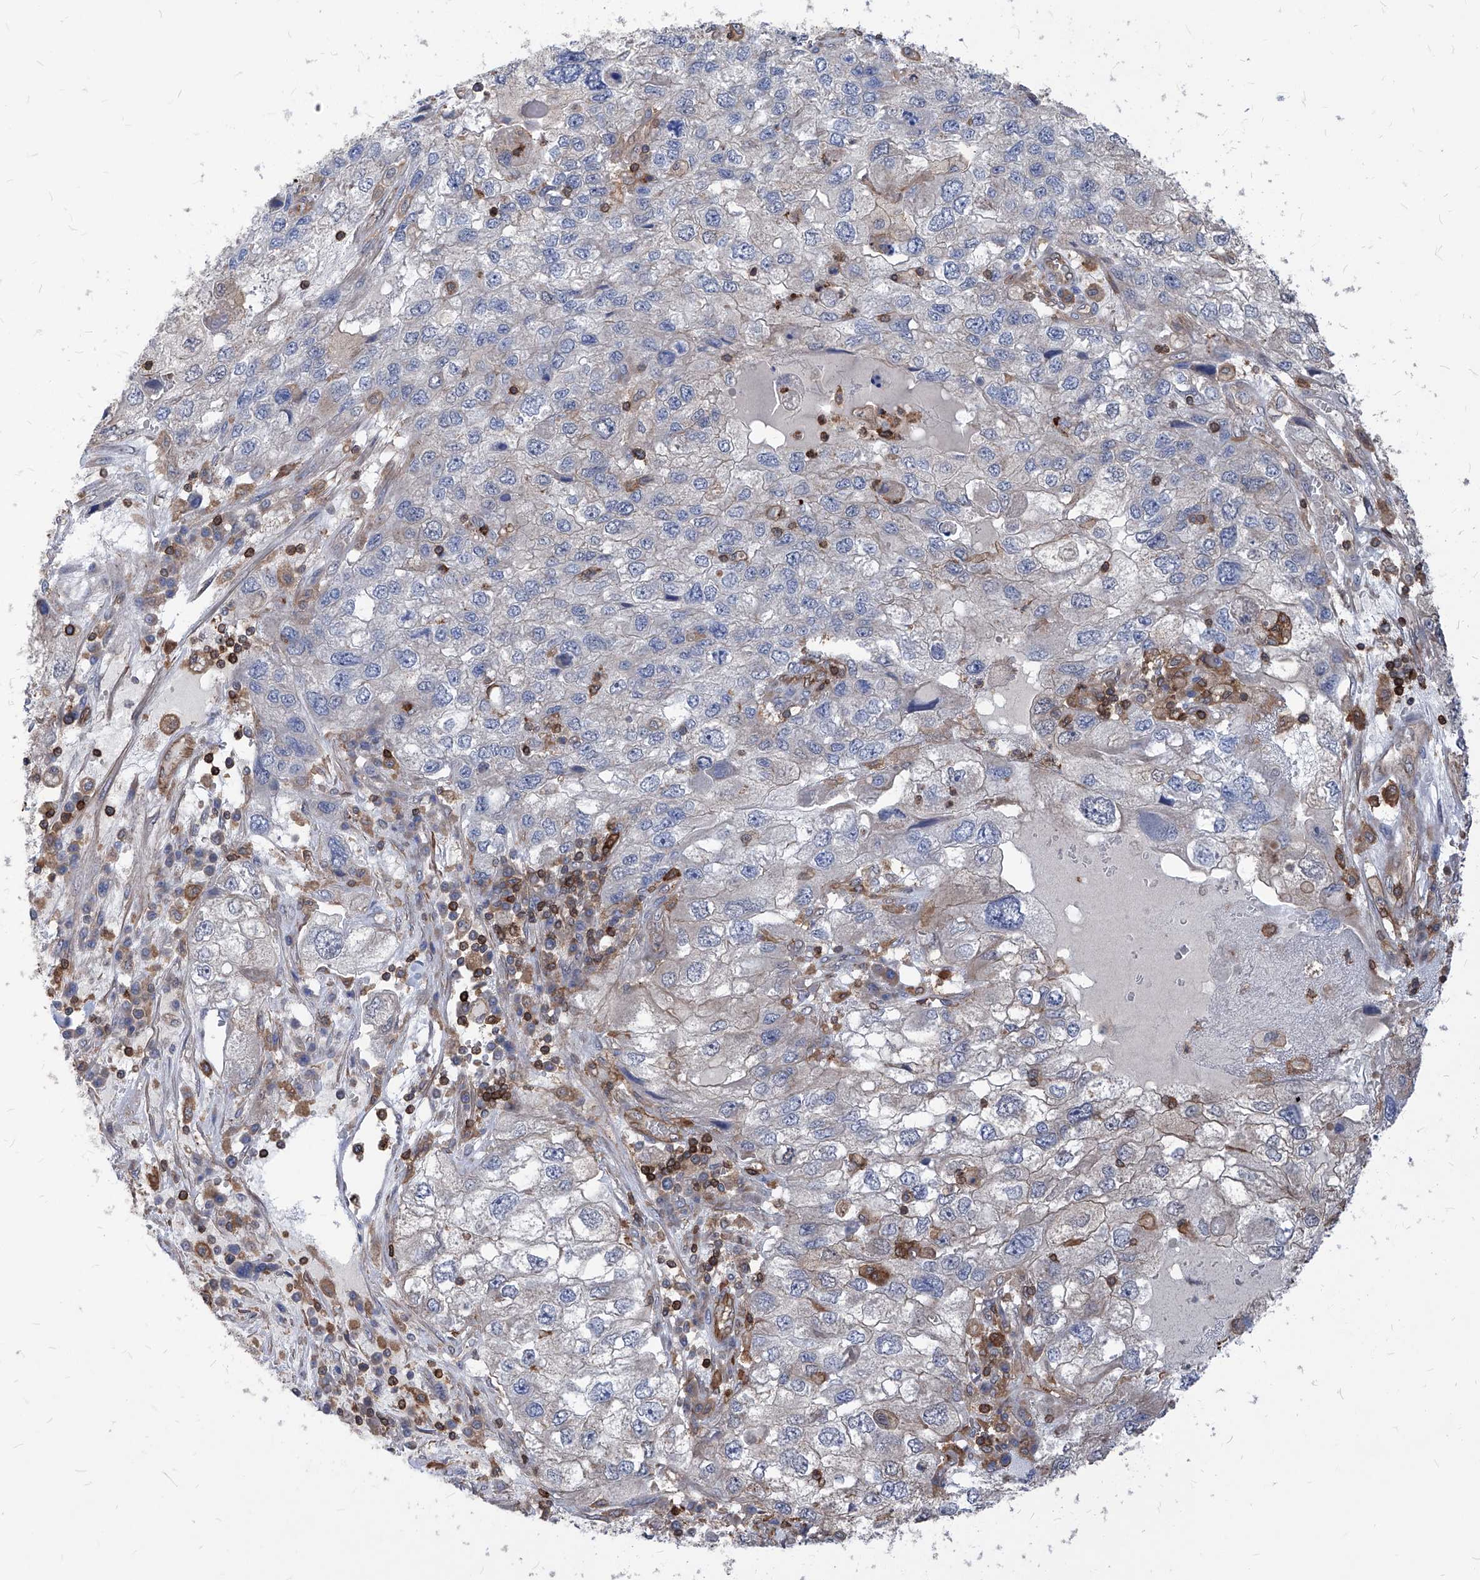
{"staining": {"intensity": "negative", "quantity": "none", "location": "none"}, "tissue": "endometrial cancer", "cell_type": "Tumor cells", "image_type": "cancer", "snomed": [{"axis": "morphology", "description": "Adenocarcinoma, NOS"}, {"axis": "topography", "description": "Endometrium"}], "caption": "Micrograph shows no protein positivity in tumor cells of adenocarcinoma (endometrial) tissue.", "gene": "ABRACL", "patient": {"sex": "female", "age": 49}}